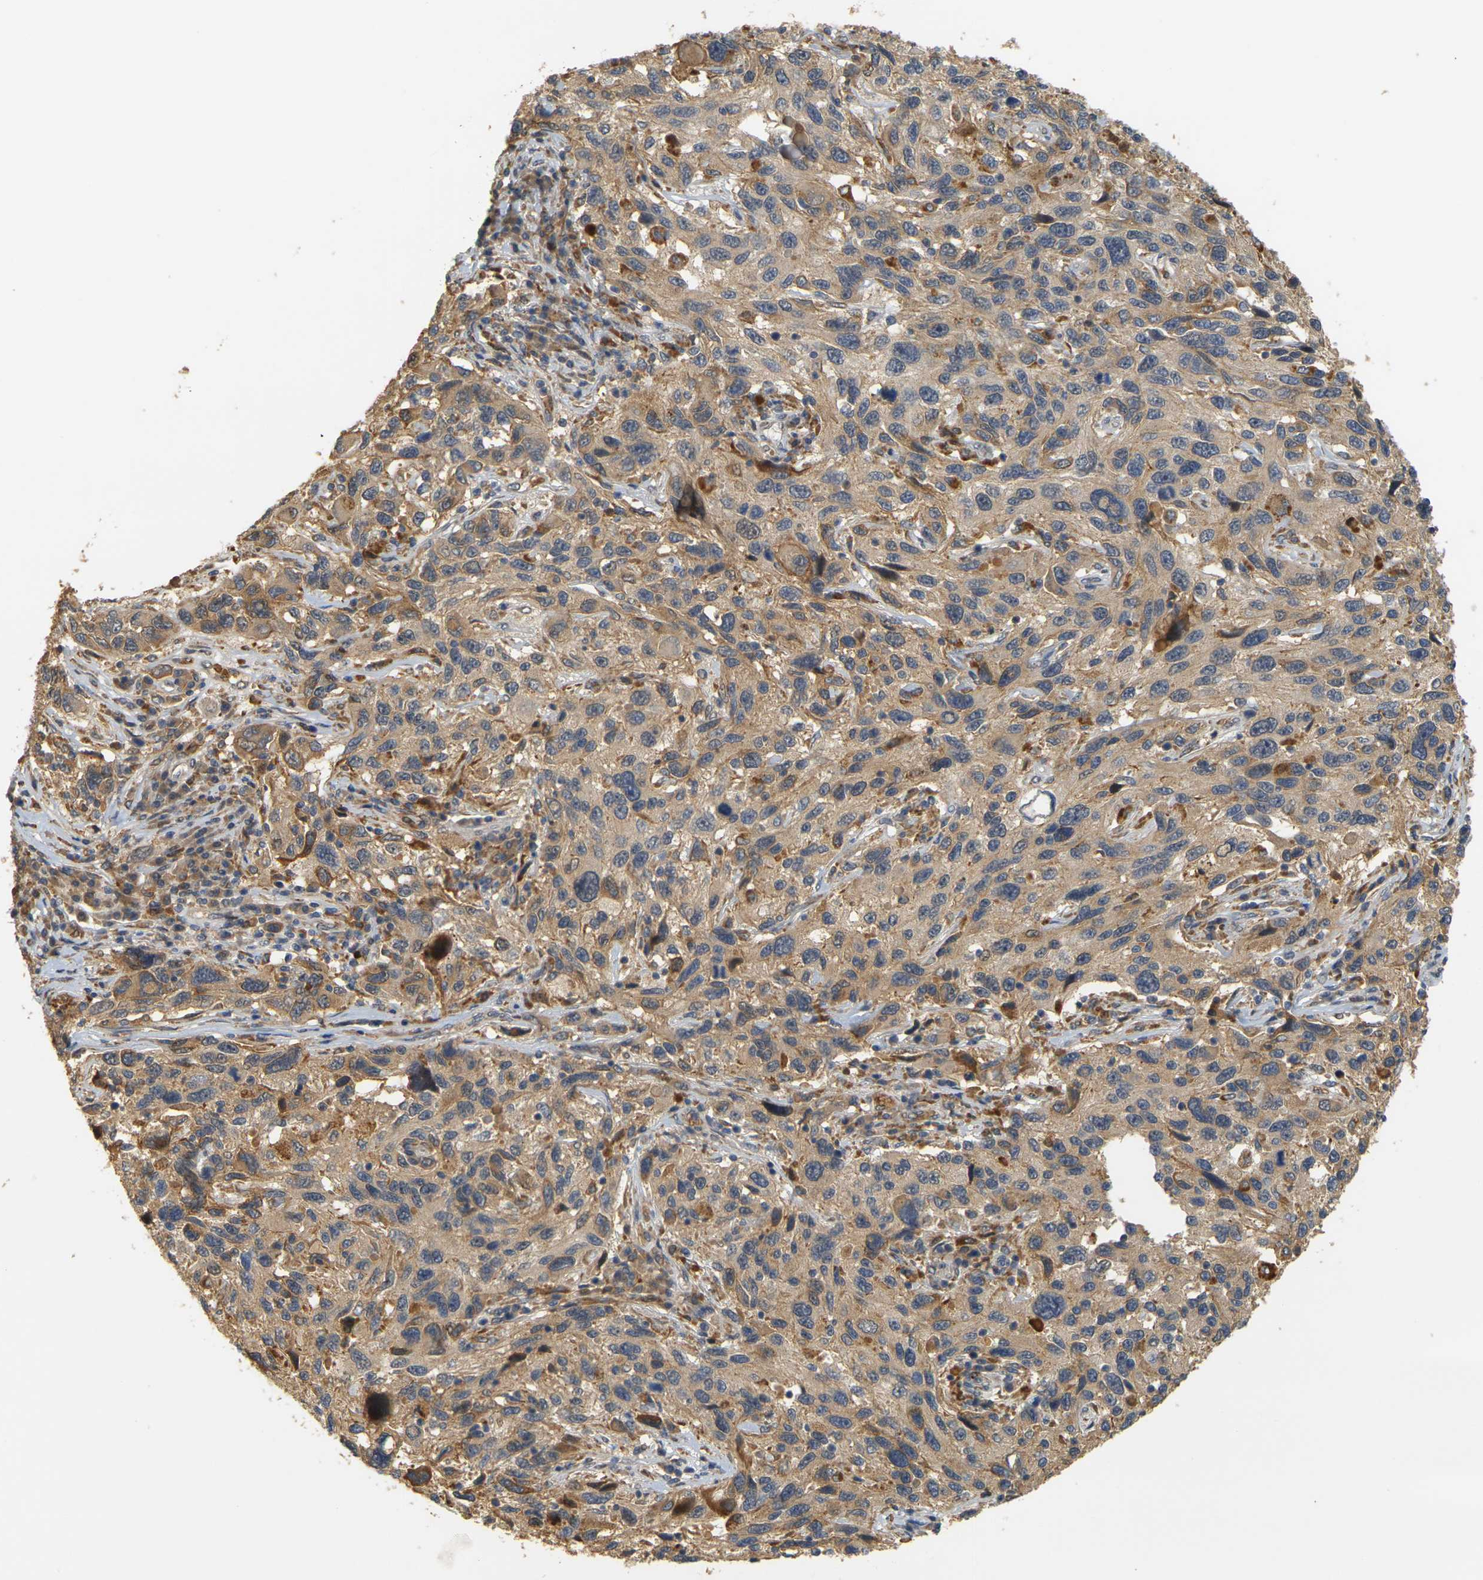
{"staining": {"intensity": "weak", "quantity": ">75%", "location": "cytoplasmic/membranous"}, "tissue": "melanoma", "cell_type": "Tumor cells", "image_type": "cancer", "snomed": [{"axis": "morphology", "description": "Malignant melanoma, NOS"}, {"axis": "topography", "description": "Skin"}], "caption": "Immunohistochemistry image of human malignant melanoma stained for a protein (brown), which demonstrates low levels of weak cytoplasmic/membranous positivity in approximately >75% of tumor cells.", "gene": "MEGF9", "patient": {"sex": "male", "age": 53}}